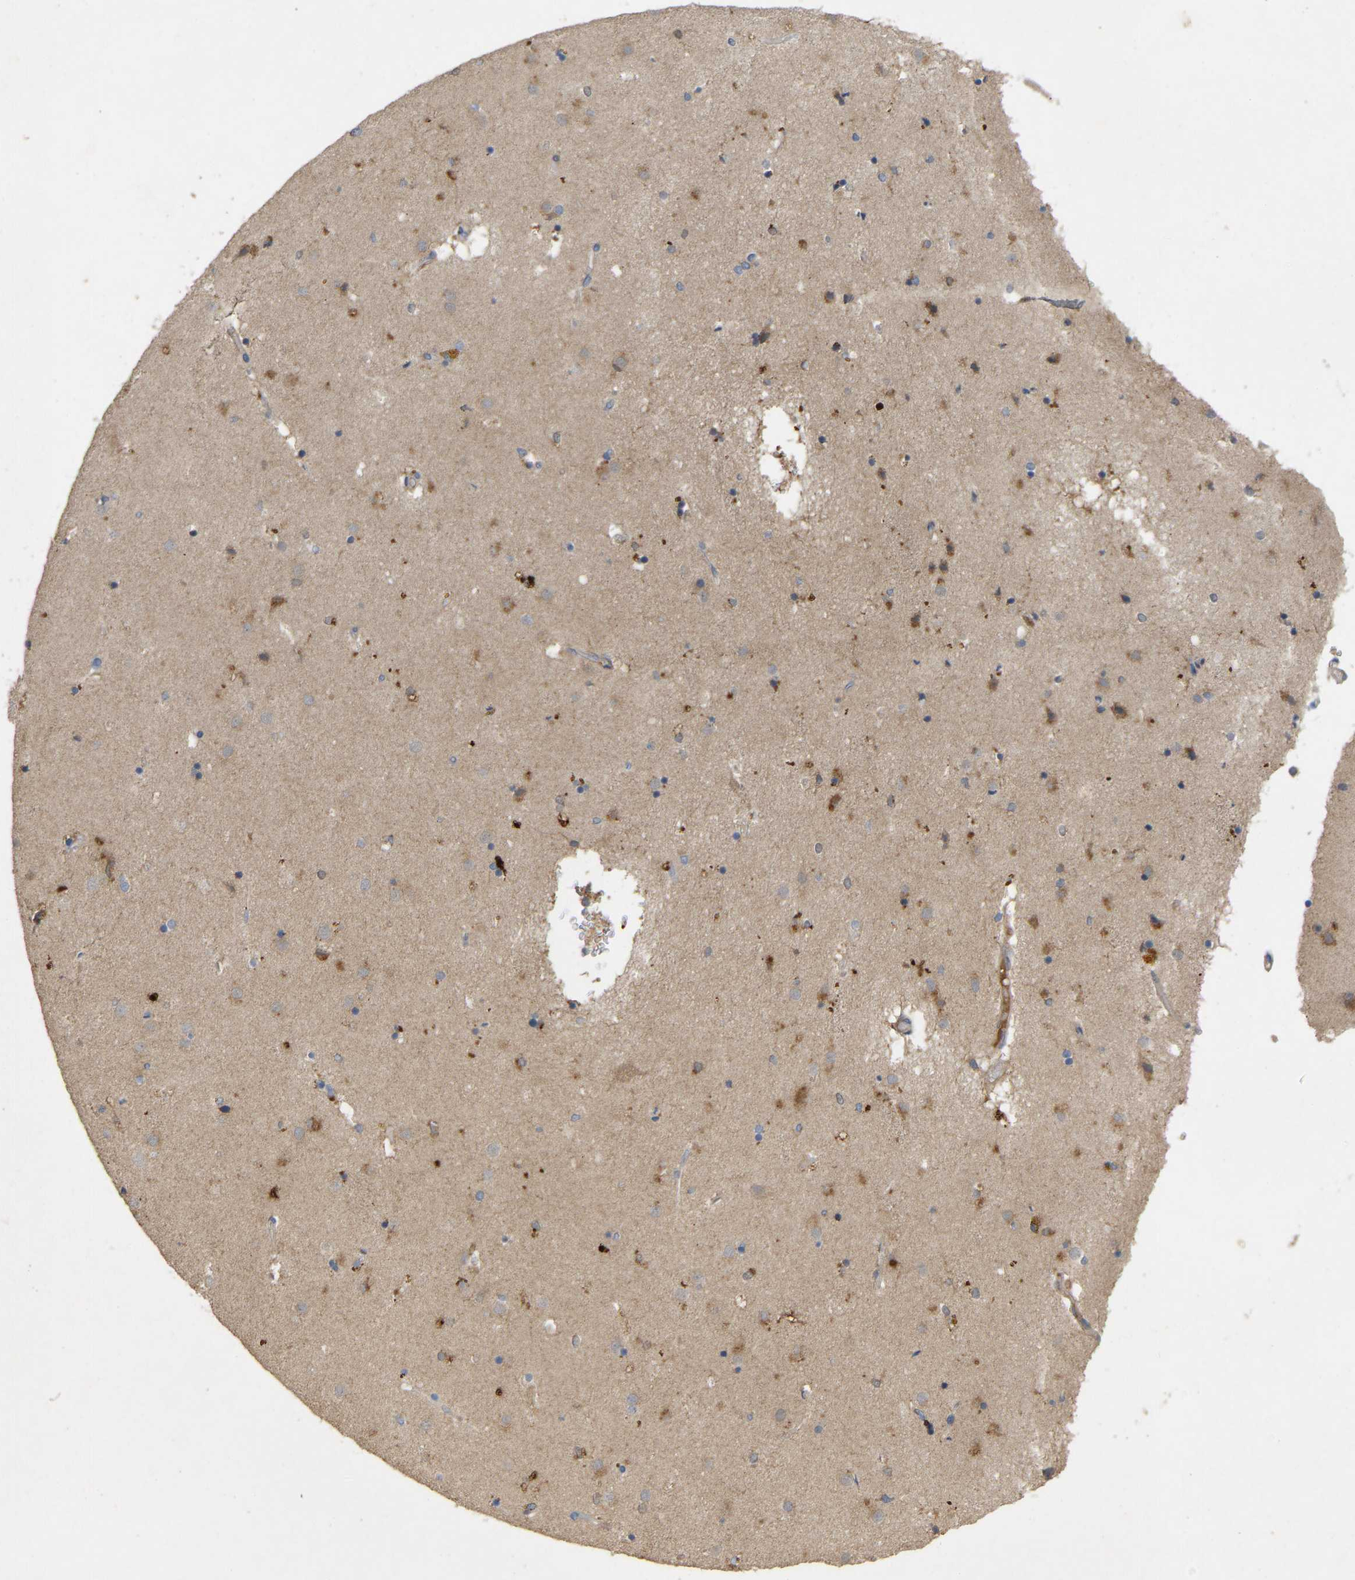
{"staining": {"intensity": "moderate", "quantity": "<25%", "location": "cytoplasmic/membranous"}, "tissue": "caudate", "cell_type": "Glial cells", "image_type": "normal", "snomed": [{"axis": "morphology", "description": "Normal tissue, NOS"}, {"axis": "topography", "description": "Lateral ventricle wall"}], "caption": "The micrograph demonstrates staining of normal caudate, revealing moderate cytoplasmic/membranous protein staining (brown color) within glial cells.", "gene": "LPAR2", "patient": {"sex": "male", "age": 70}}